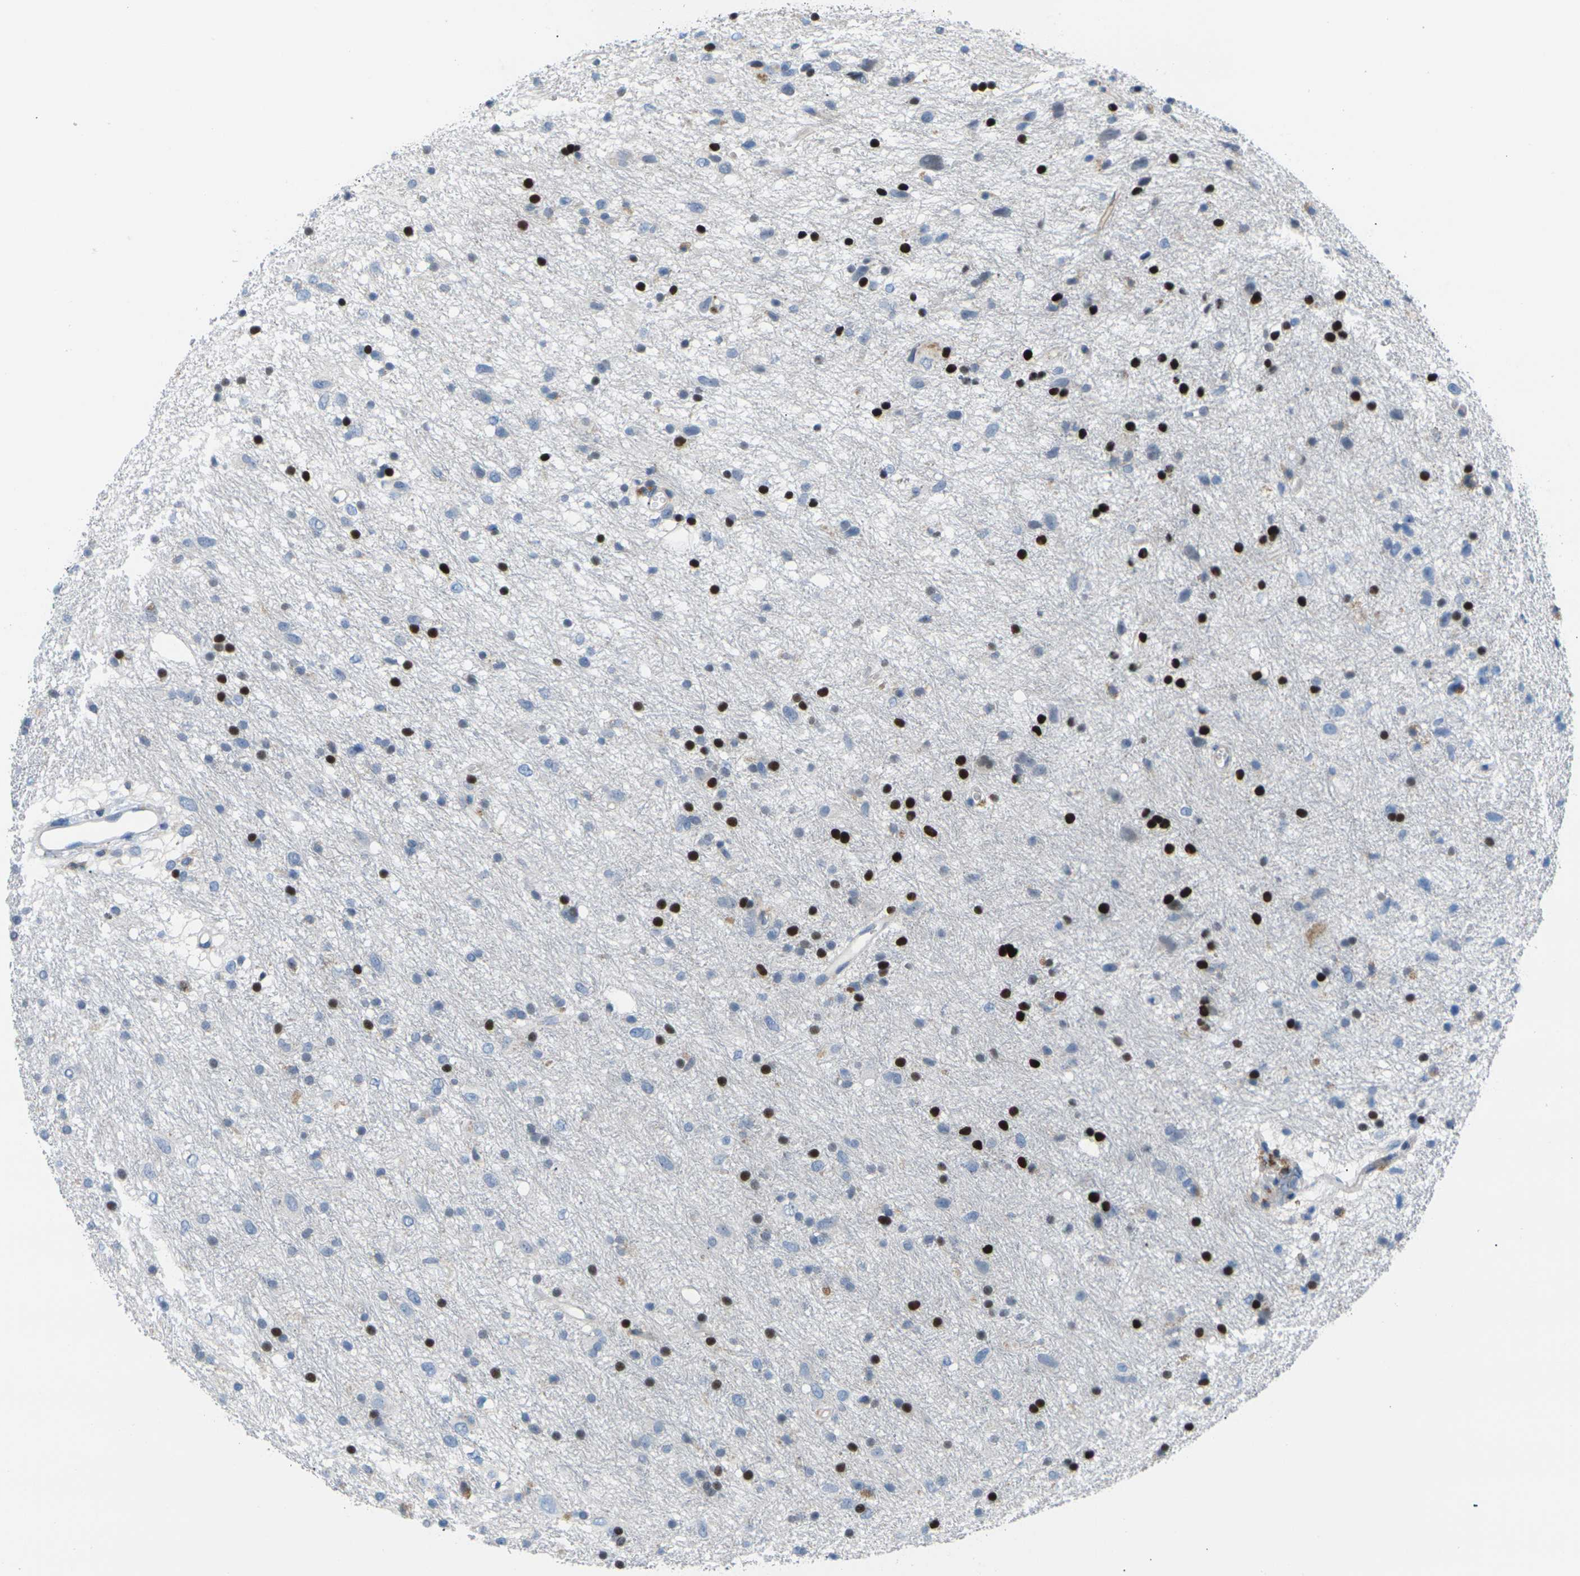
{"staining": {"intensity": "strong", "quantity": "25%-75%", "location": "nuclear"}, "tissue": "glioma", "cell_type": "Tumor cells", "image_type": "cancer", "snomed": [{"axis": "morphology", "description": "Glioma, malignant, Low grade"}, {"axis": "topography", "description": "Brain"}], "caption": "Immunohistochemistry image of neoplastic tissue: malignant low-grade glioma stained using immunohistochemistry displays high levels of strong protein expression localized specifically in the nuclear of tumor cells, appearing as a nuclear brown color.", "gene": "RPS6KA3", "patient": {"sex": "male", "age": 77}}